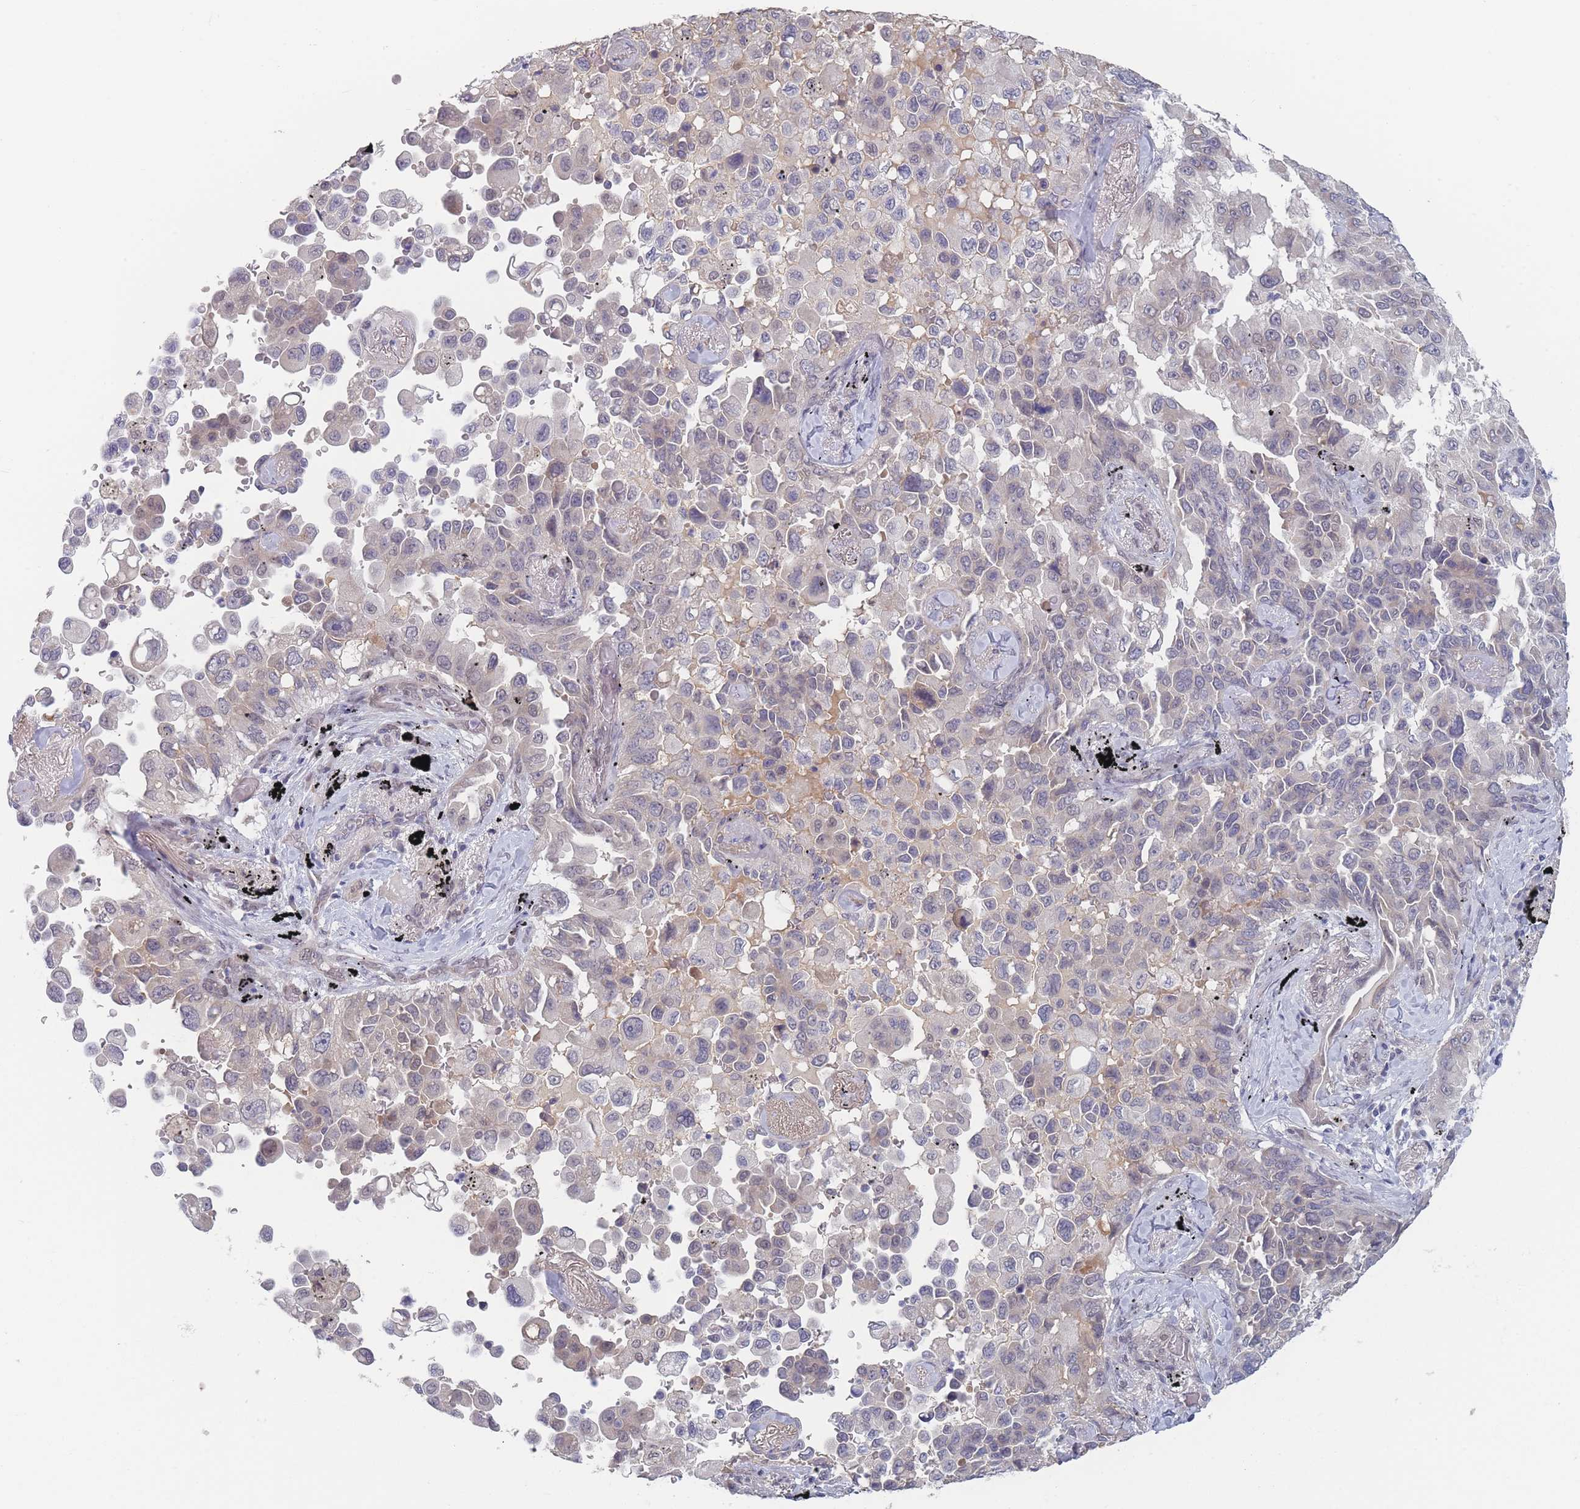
{"staining": {"intensity": "negative", "quantity": "none", "location": "none"}, "tissue": "lung cancer", "cell_type": "Tumor cells", "image_type": "cancer", "snomed": [{"axis": "morphology", "description": "Adenocarcinoma, NOS"}, {"axis": "topography", "description": "Lung"}], "caption": "Immunohistochemistry (IHC) of lung cancer shows no expression in tumor cells.", "gene": "ANKRD10", "patient": {"sex": "female", "age": 67}}